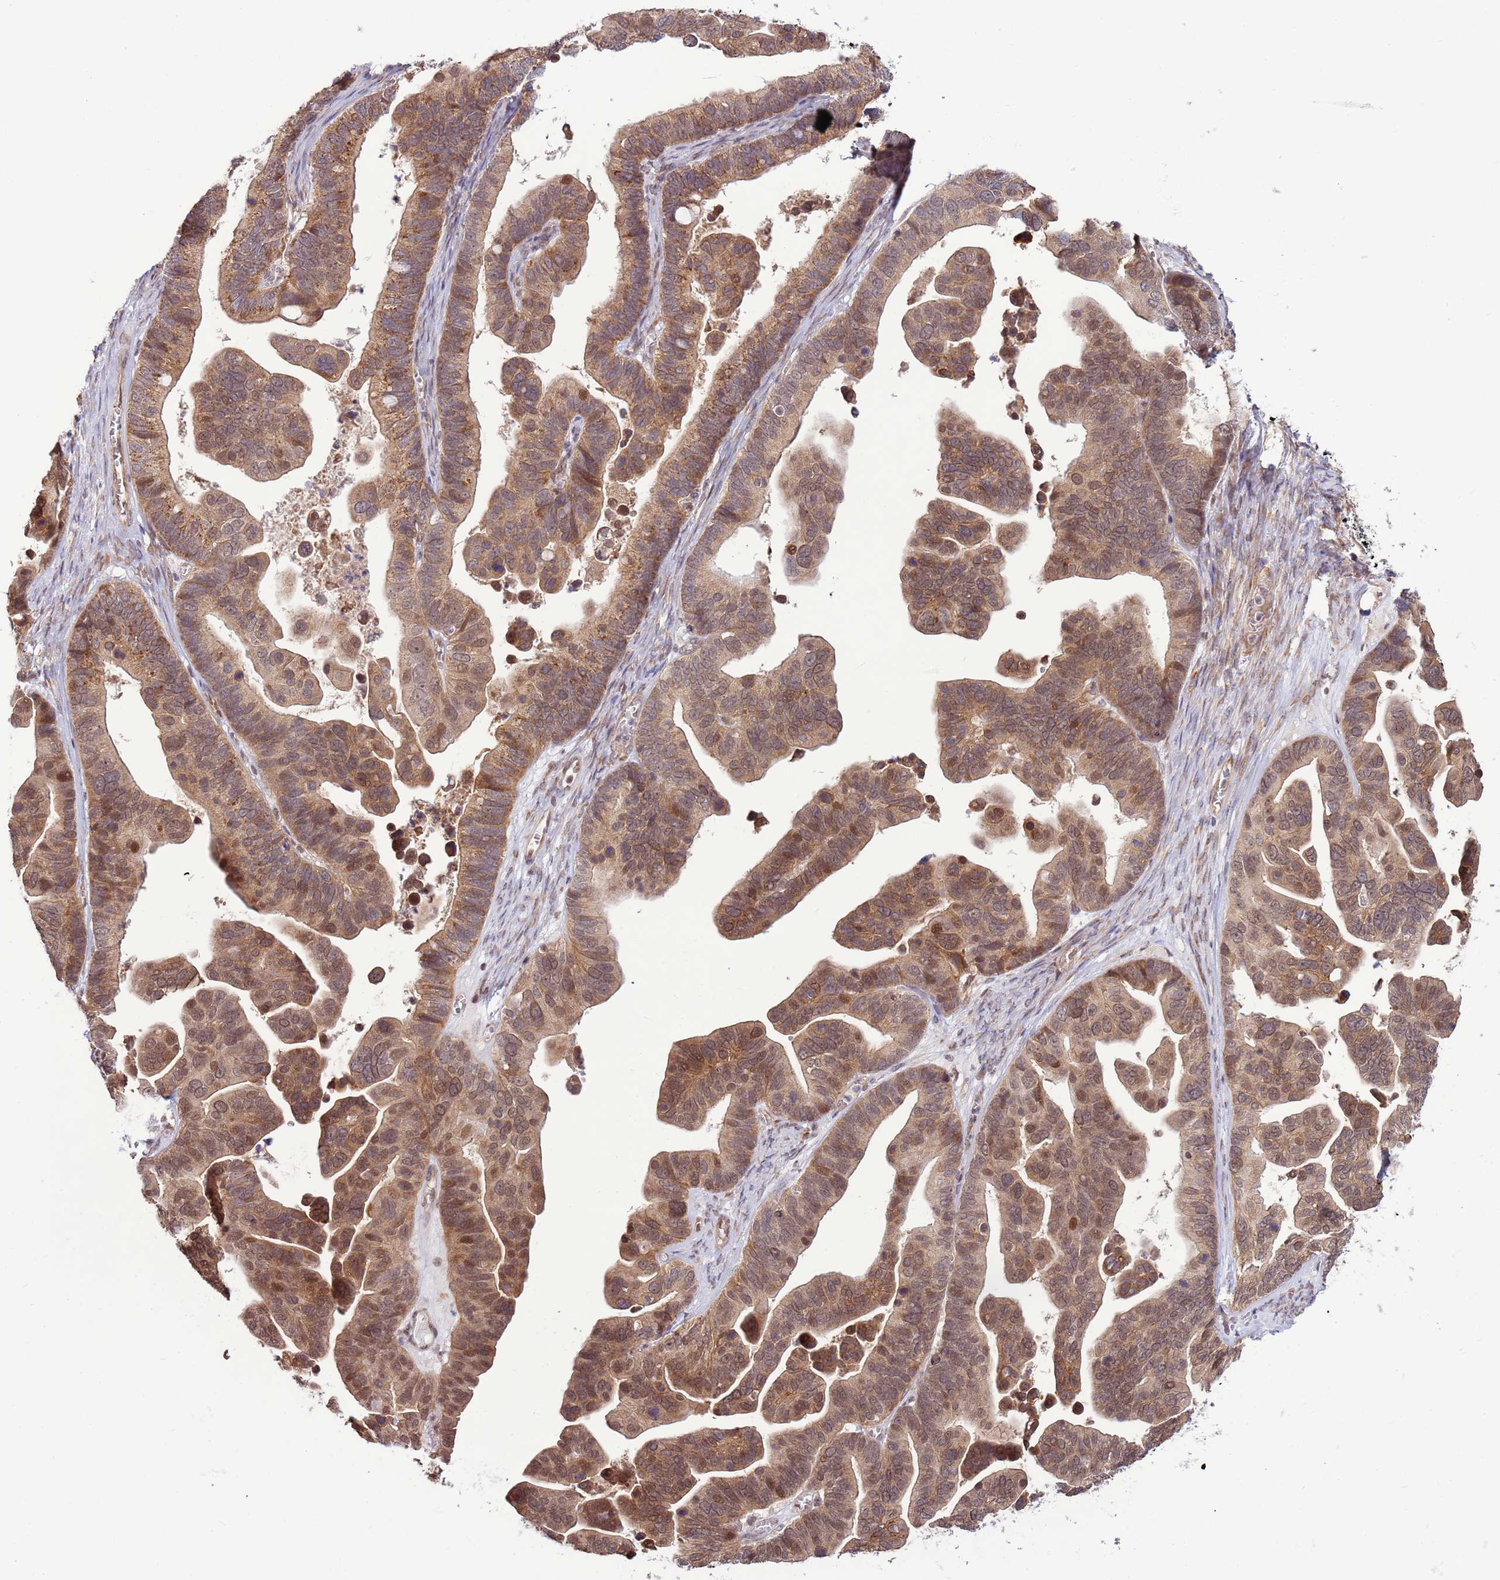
{"staining": {"intensity": "moderate", "quantity": ">75%", "location": "cytoplasmic/membranous,nuclear"}, "tissue": "ovarian cancer", "cell_type": "Tumor cells", "image_type": "cancer", "snomed": [{"axis": "morphology", "description": "Cystadenocarcinoma, serous, NOS"}, {"axis": "topography", "description": "Ovary"}], "caption": "This is a micrograph of immunohistochemistry (IHC) staining of serous cystadenocarcinoma (ovarian), which shows moderate expression in the cytoplasmic/membranous and nuclear of tumor cells.", "gene": "DCAF4", "patient": {"sex": "female", "age": 56}}